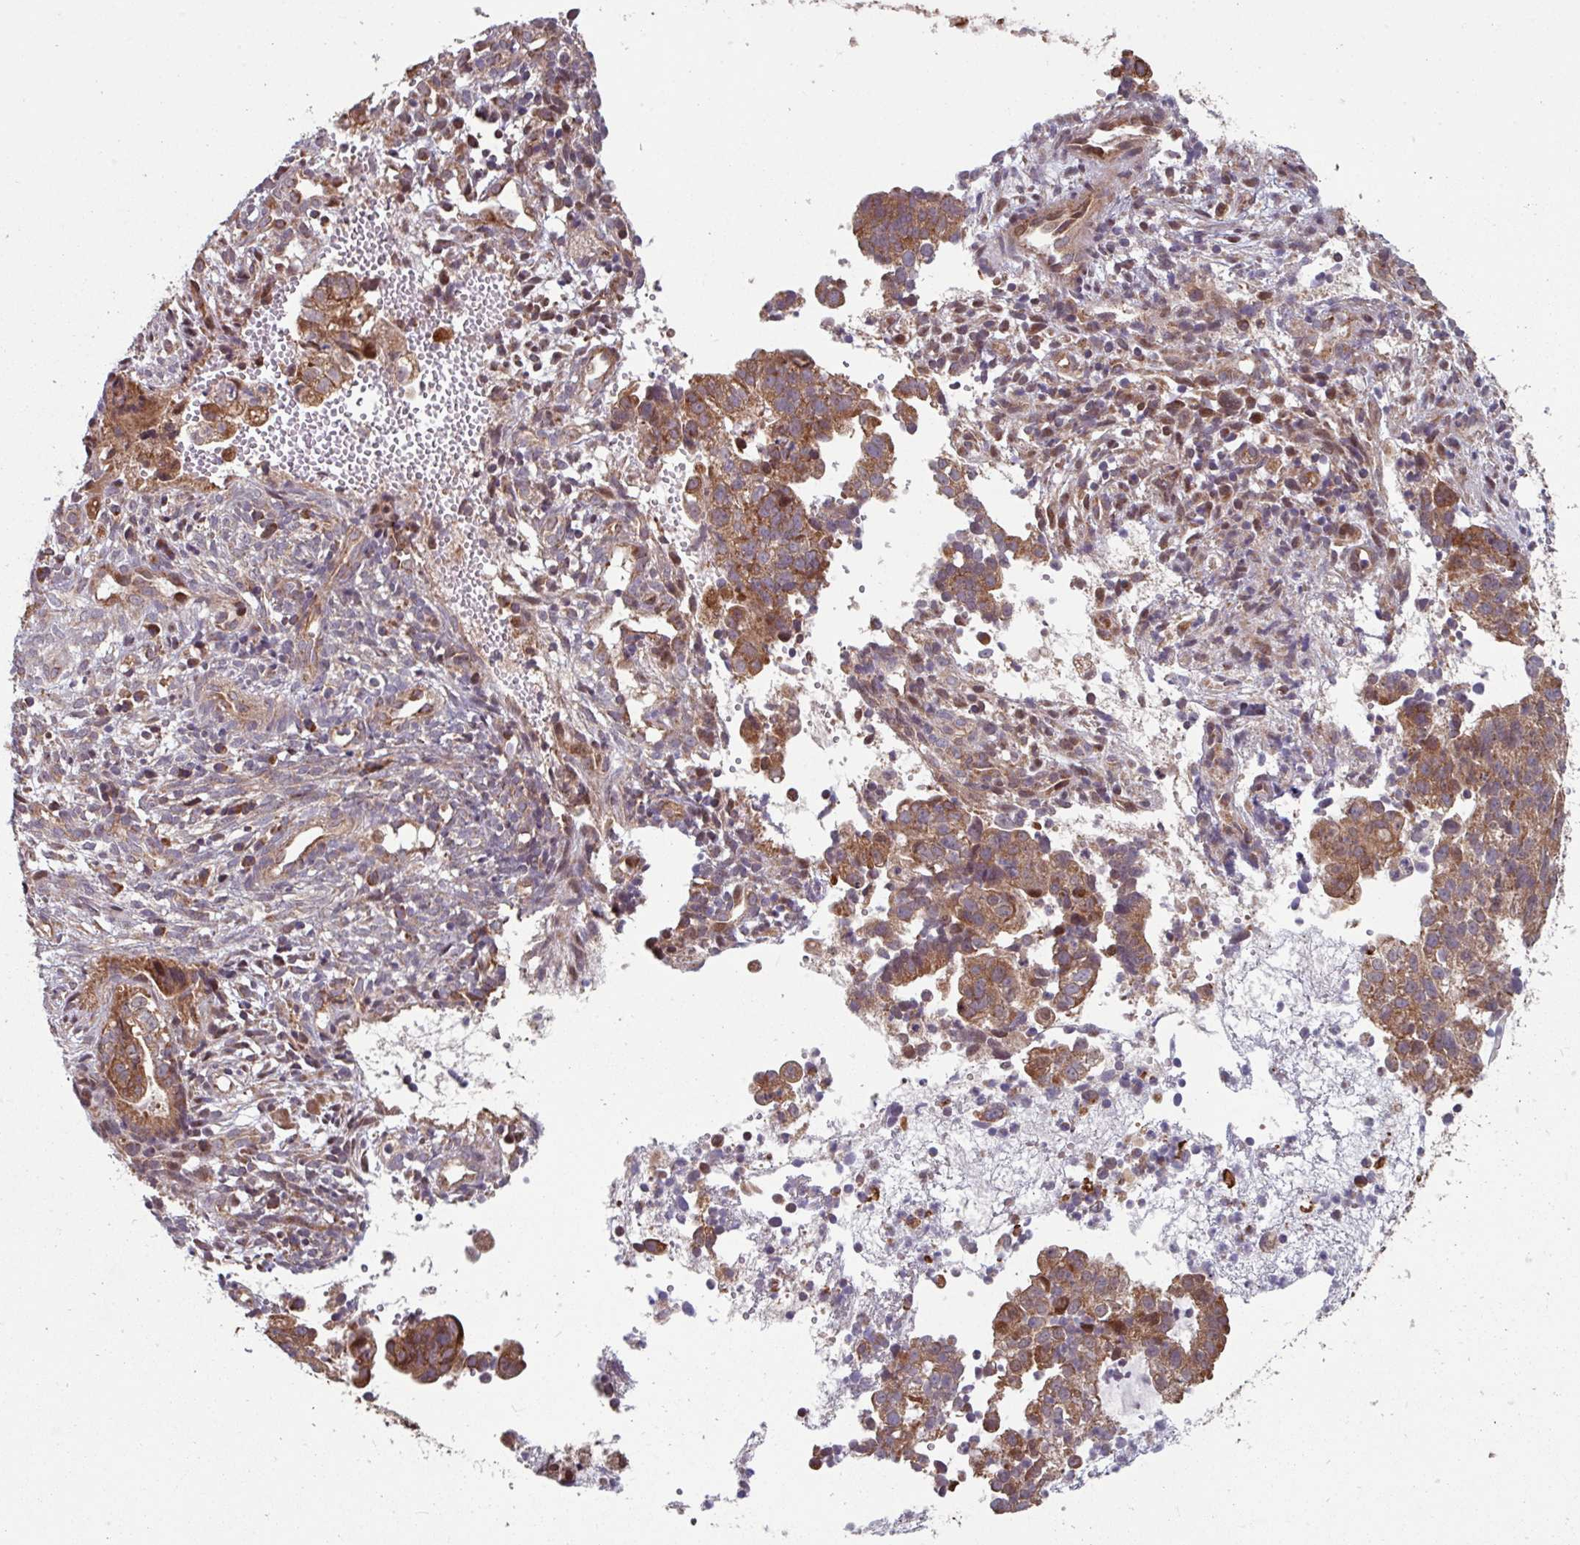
{"staining": {"intensity": "moderate", "quantity": ">75%", "location": "cytoplasmic/membranous"}, "tissue": "endometrial cancer", "cell_type": "Tumor cells", "image_type": "cancer", "snomed": [{"axis": "morphology", "description": "Adenocarcinoma, NOS"}, {"axis": "topography", "description": "Endometrium"}], "caption": "The micrograph shows a brown stain indicating the presence of a protein in the cytoplasmic/membranous of tumor cells in endometrial cancer (adenocarcinoma).", "gene": "COX7C", "patient": {"sex": "female", "age": 76}}